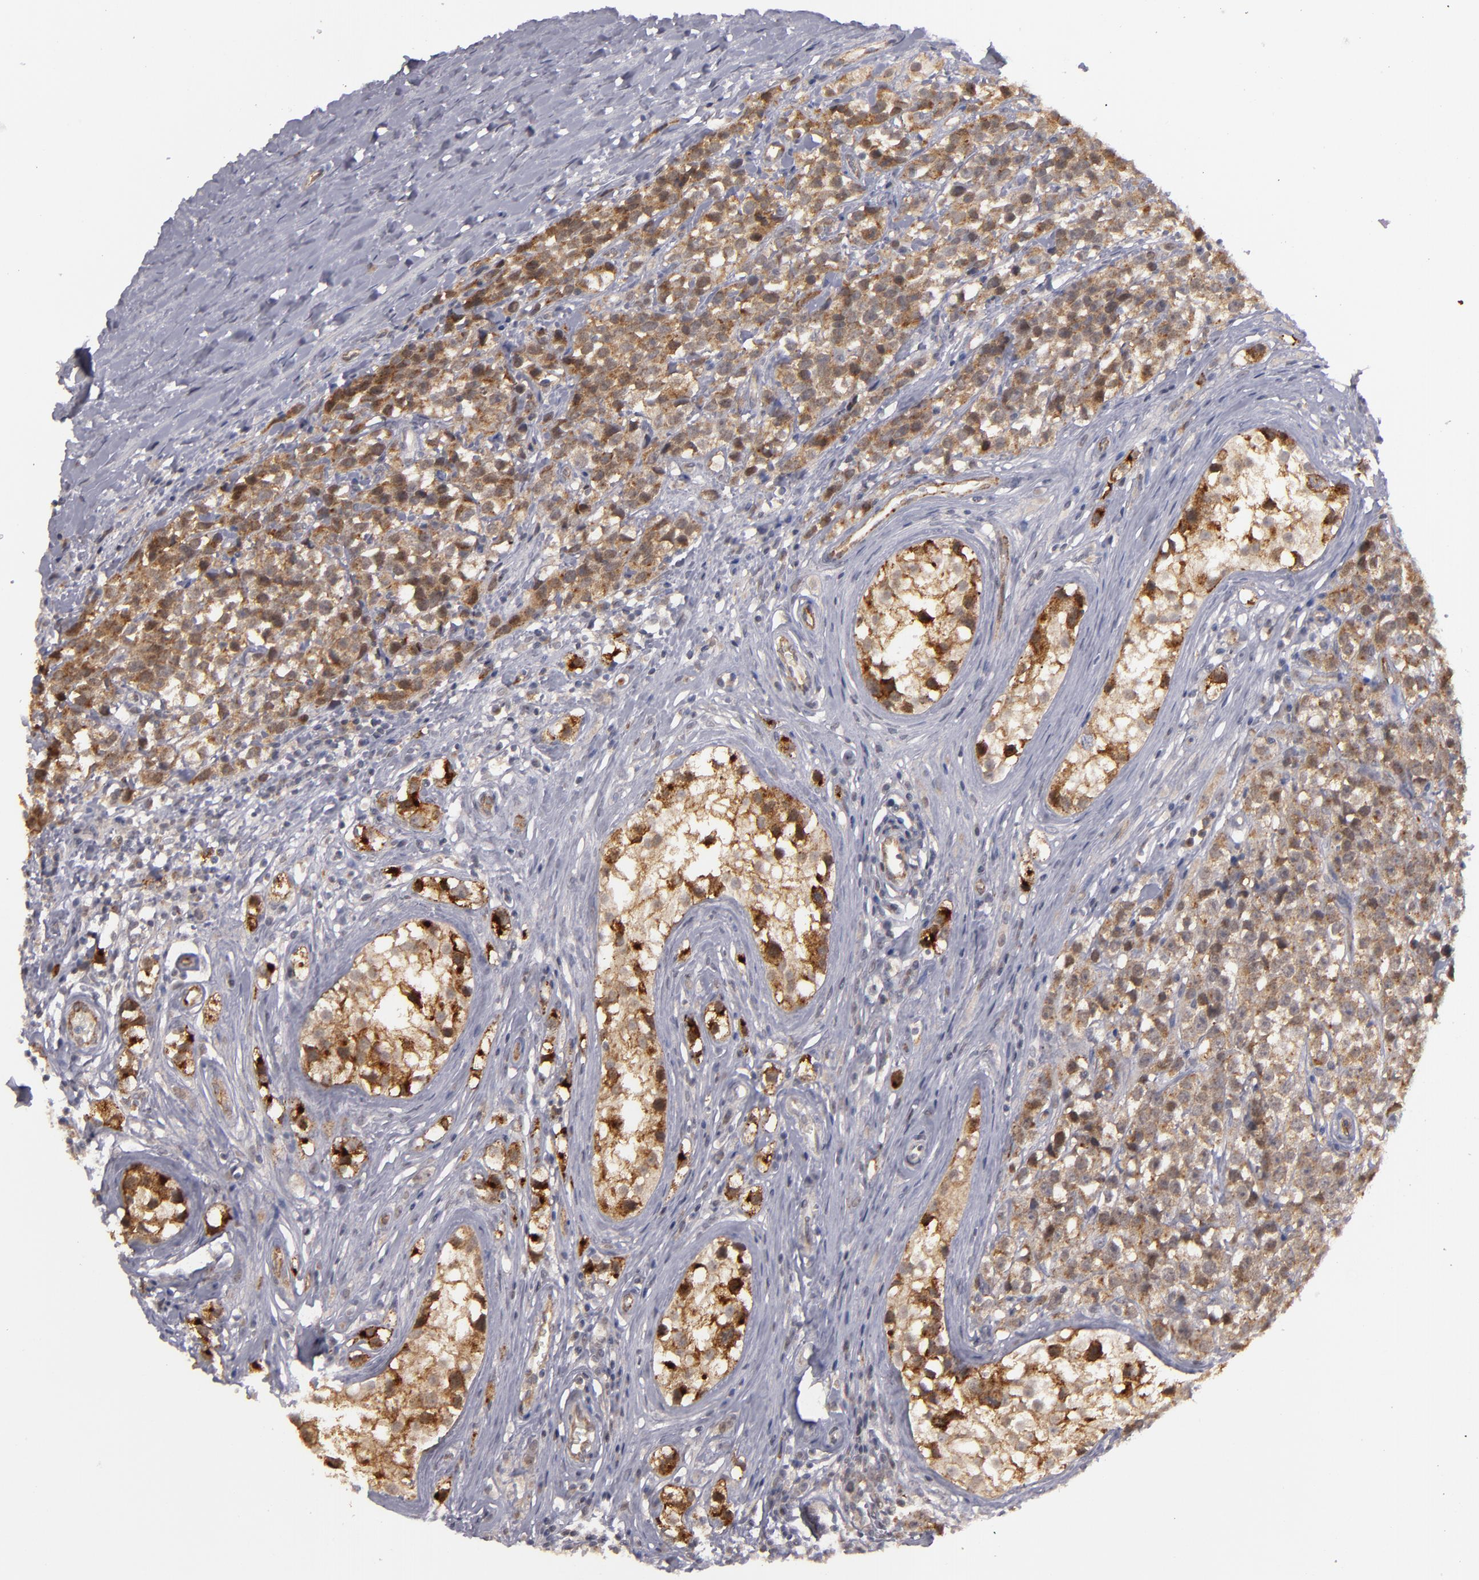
{"staining": {"intensity": "moderate", "quantity": ">75%", "location": "cytoplasmic/membranous"}, "tissue": "testis cancer", "cell_type": "Tumor cells", "image_type": "cancer", "snomed": [{"axis": "morphology", "description": "Seminoma, NOS"}, {"axis": "topography", "description": "Testis"}], "caption": "Protein staining shows moderate cytoplasmic/membranous staining in about >75% of tumor cells in testis seminoma.", "gene": "STX3", "patient": {"sex": "male", "age": 25}}